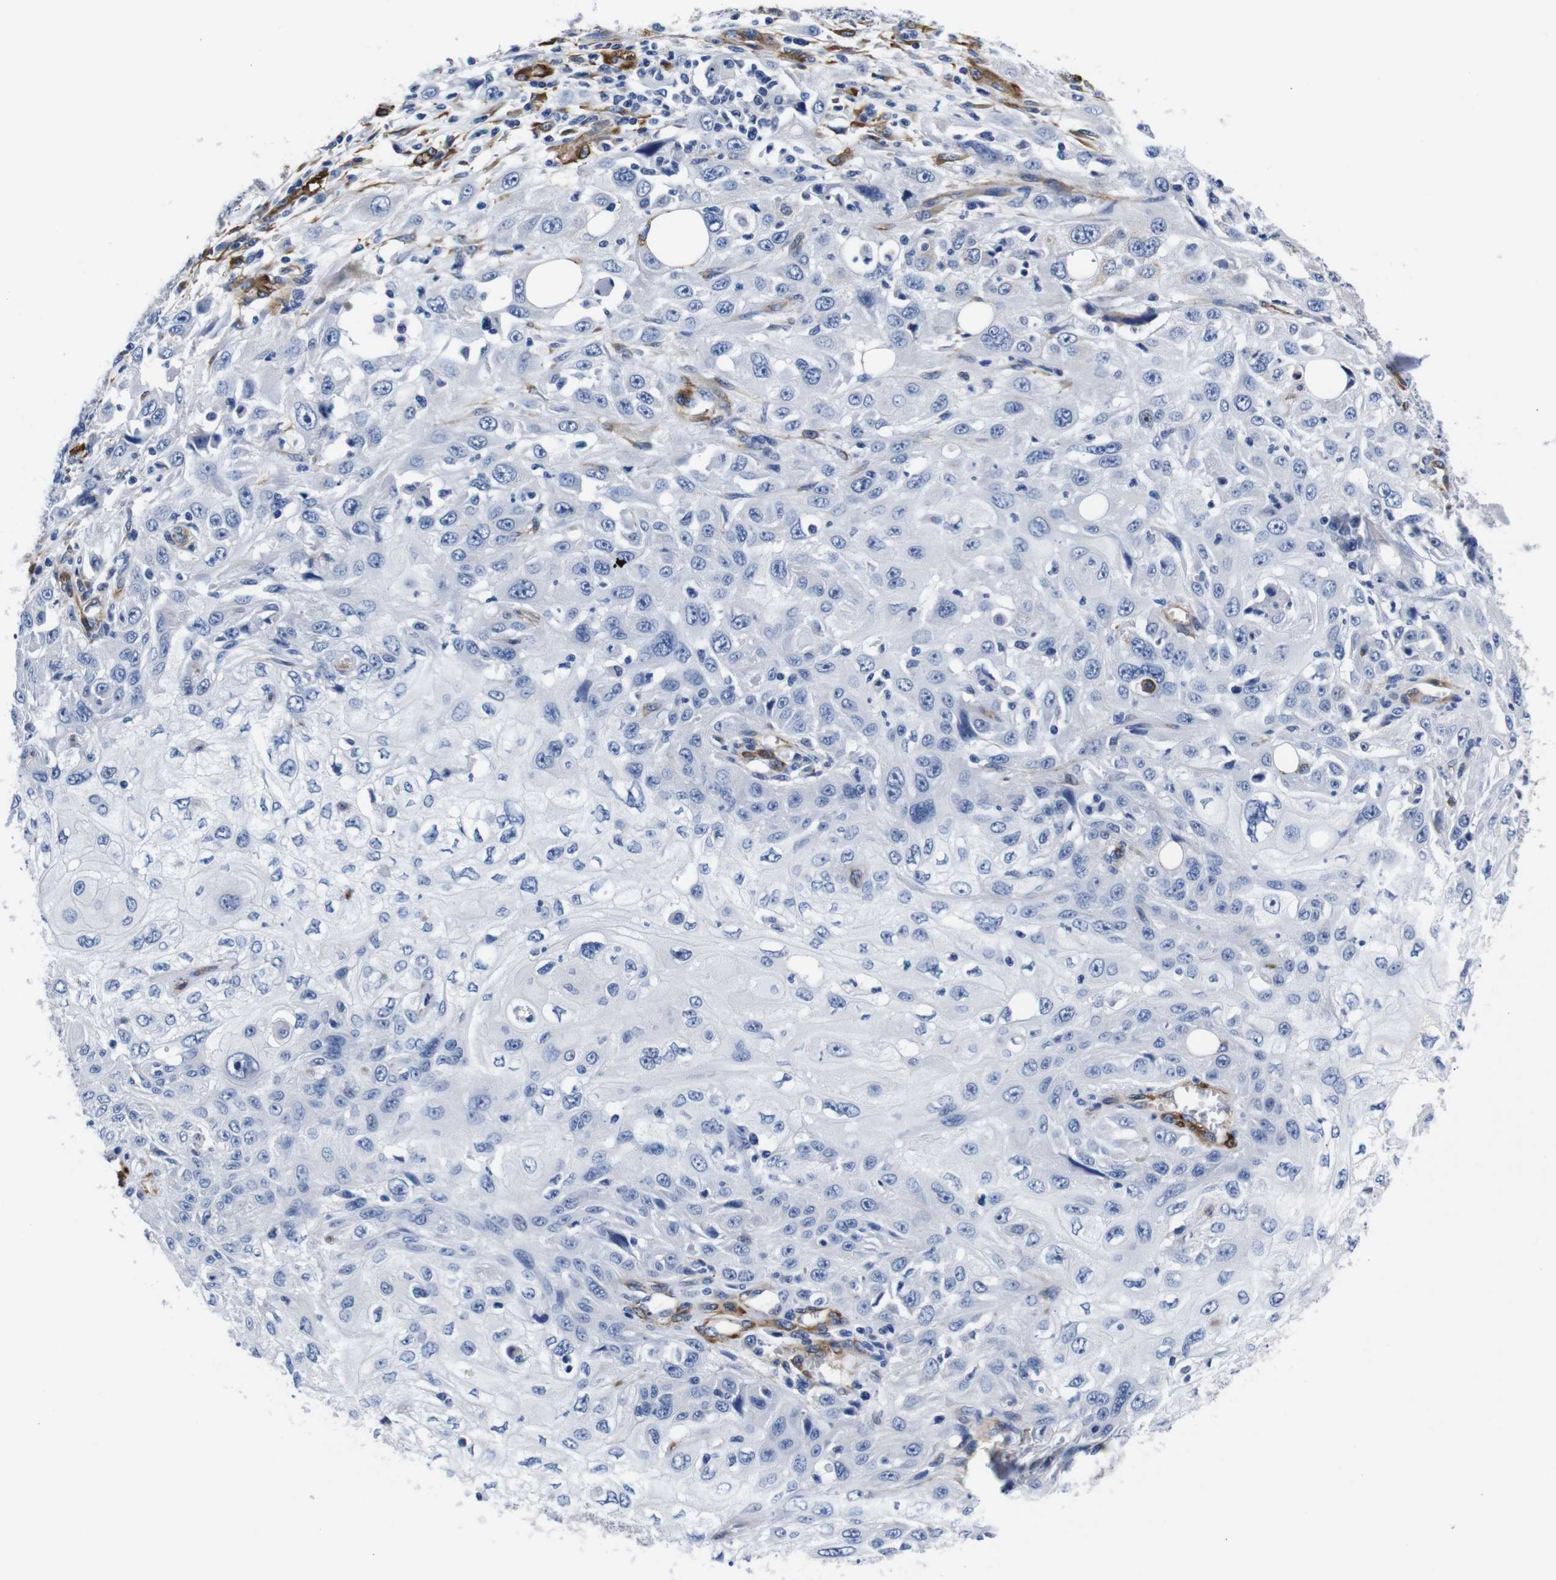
{"staining": {"intensity": "negative", "quantity": "none", "location": "none"}, "tissue": "skin cancer", "cell_type": "Tumor cells", "image_type": "cancer", "snomed": [{"axis": "morphology", "description": "Squamous cell carcinoma, NOS"}, {"axis": "topography", "description": "Skin"}], "caption": "Skin cancer (squamous cell carcinoma) was stained to show a protein in brown. There is no significant staining in tumor cells.", "gene": "LRIG1", "patient": {"sex": "male", "age": 75}}